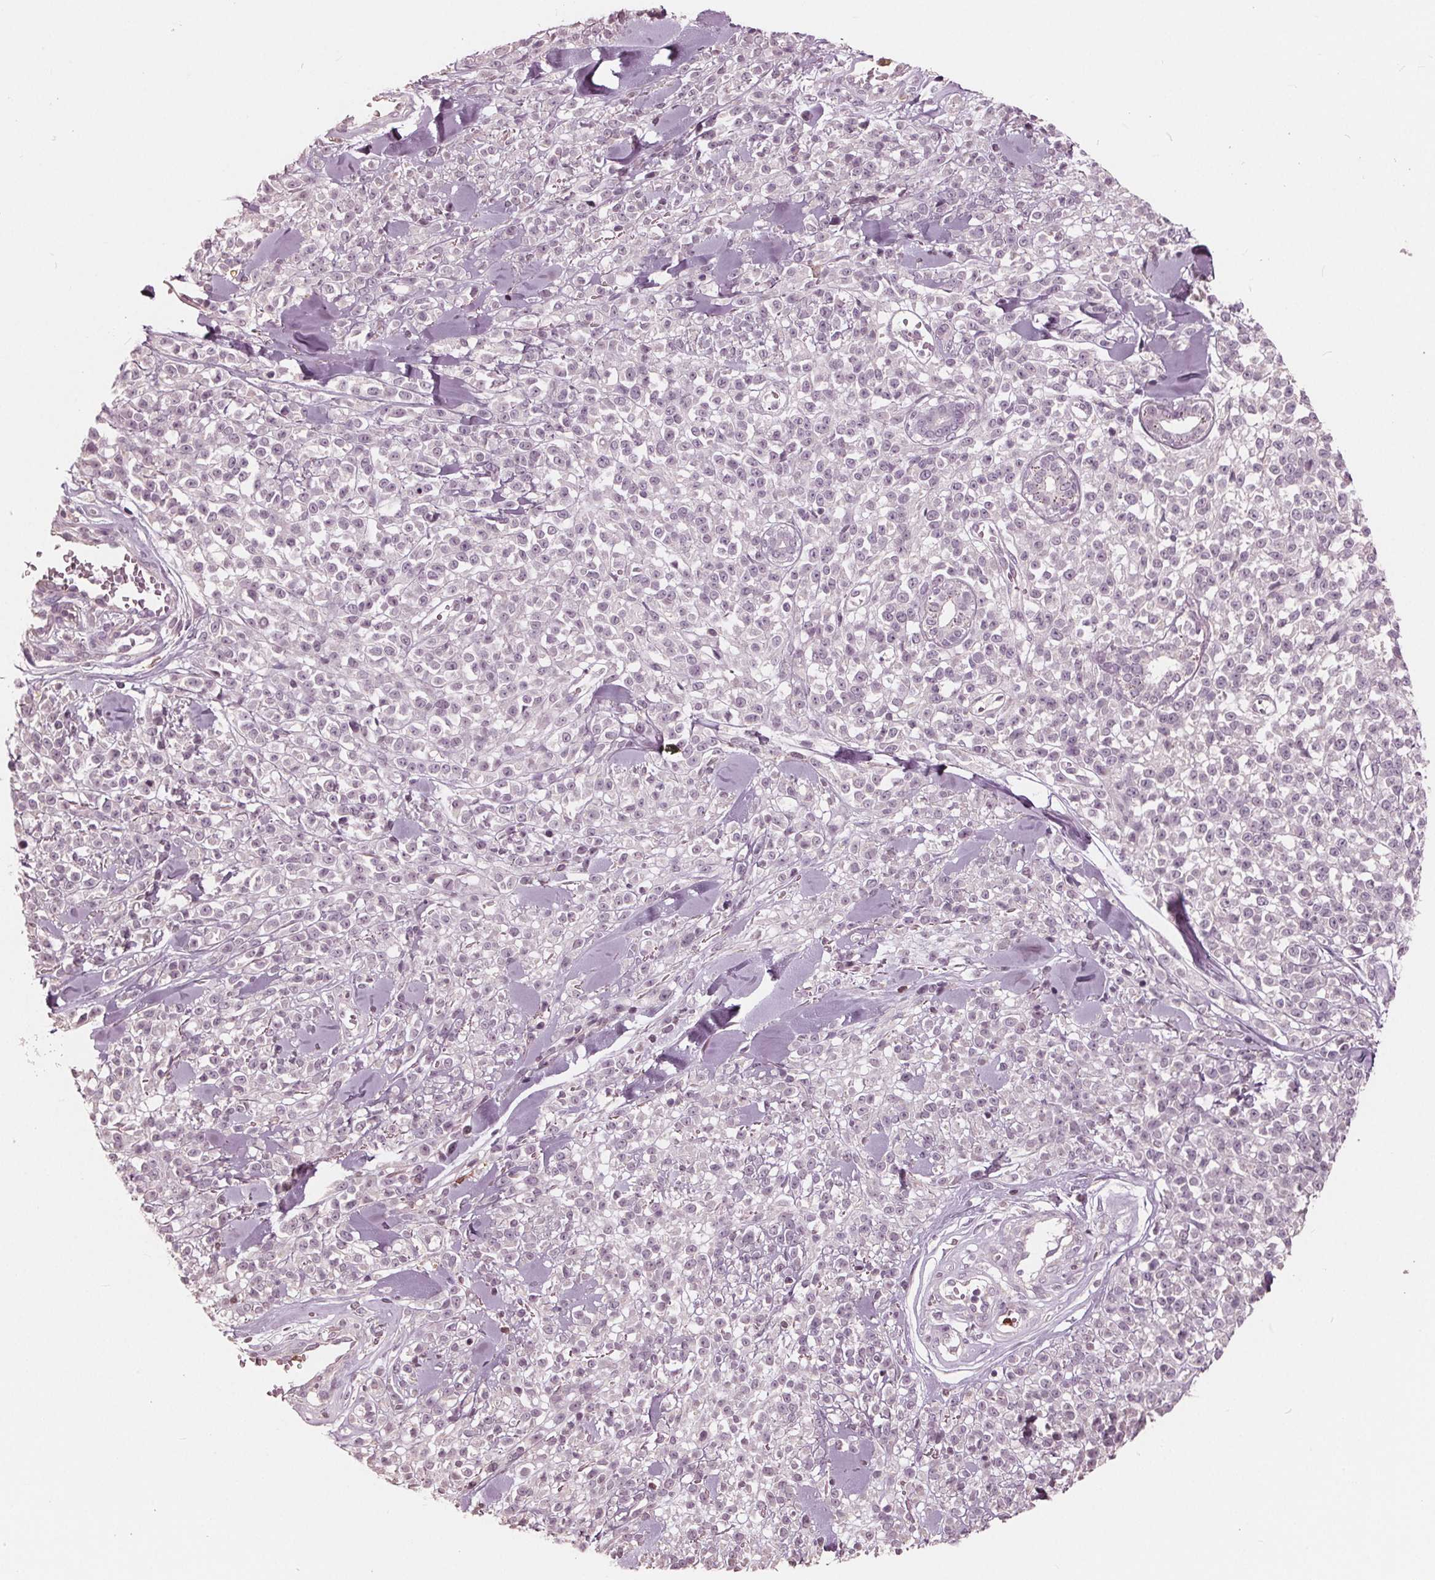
{"staining": {"intensity": "negative", "quantity": "none", "location": "none"}, "tissue": "melanoma", "cell_type": "Tumor cells", "image_type": "cancer", "snomed": [{"axis": "morphology", "description": "Malignant melanoma, NOS"}, {"axis": "topography", "description": "Skin"}, {"axis": "topography", "description": "Skin of trunk"}], "caption": "Tumor cells are negative for brown protein staining in malignant melanoma.", "gene": "ING3", "patient": {"sex": "male", "age": 74}}